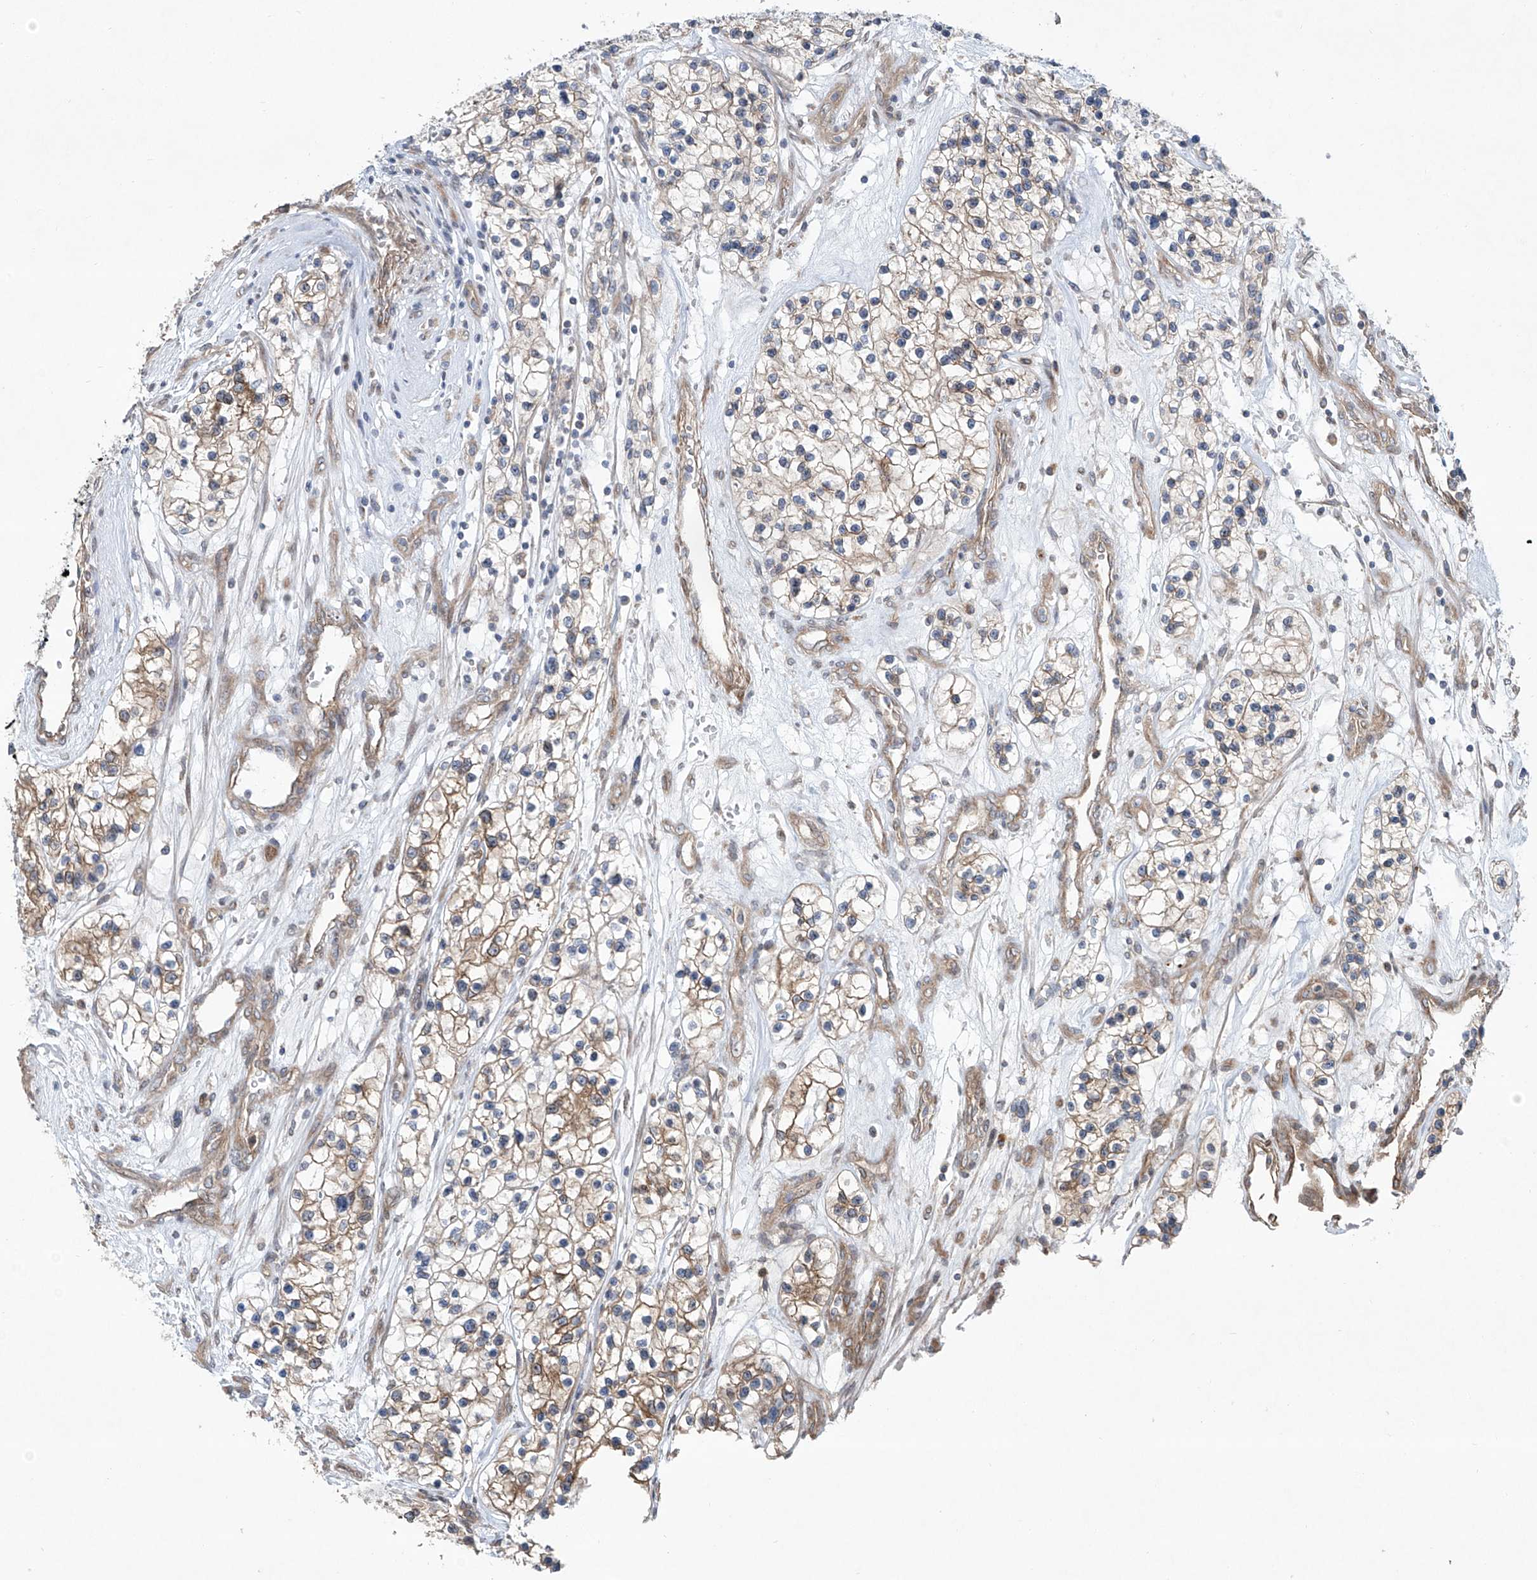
{"staining": {"intensity": "weak", "quantity": "25%-75%", "location": "cytoplasmic/membranous"}, "tissue": "renal cancer", "cell_type": "Tumor cells", "image_type": "cancer", "snomed": [{"axis": "morphology", "description": "Adenocarcinoma, NOS"}, {"axis": "topography", "description": "Kidney"}], "caption": "The micrograph shows a brown stain indicating the presence of a protein in the cytoplasmic/membranous of tumor cells in renal cancer (adenocarcinoma).", "gene": "KLC4", "patient": {"sex": "female", "age": 57}}